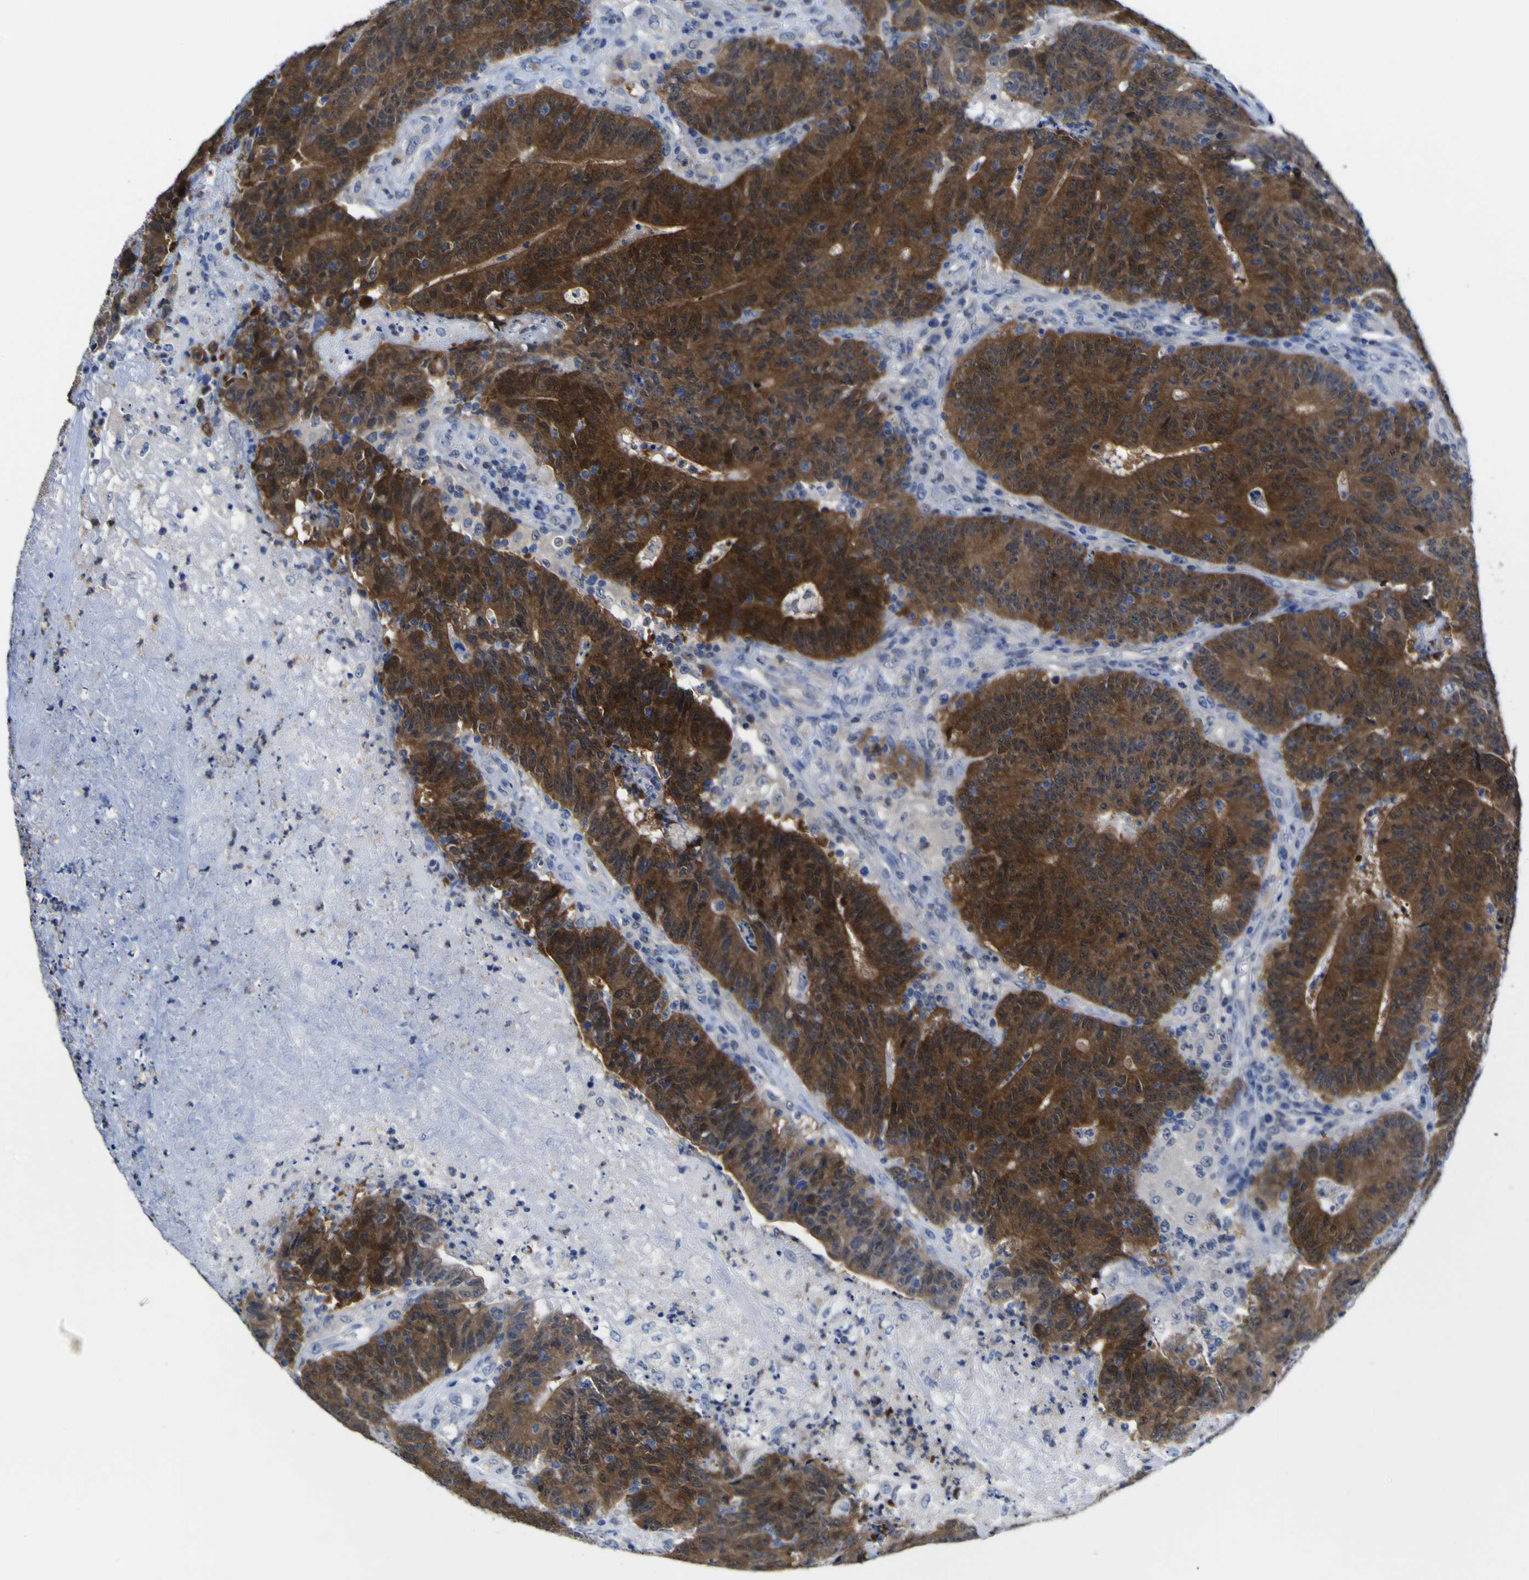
{"staining": {"intensity": "strong", "quantity": ">75%", "location": "cytoplasmic/membranous"}, "tissue": "colorectal cancer", "cell_type": "Tumor cells", "image_type": "cancer", "snomed": [{"axis": "morphology", "description": "Normal tissue, NOS"}, {"axis": "morphology", "description": "Adenocarcinoma, NOS"}, {"axis": "topography", "description": "Colon"}], "caption": "Protein expression analysis of colorectal adenocarcinoma shows strong cytoplasmic/membranous positivity in approximately >75% of tumor cells. The staining was performed using DAB, with brown indicating positive protein expression. Nuclei are stained blue with hematoxylin.", "gene": "CASP6", "patient": {"sex": "female", "age": 75}}